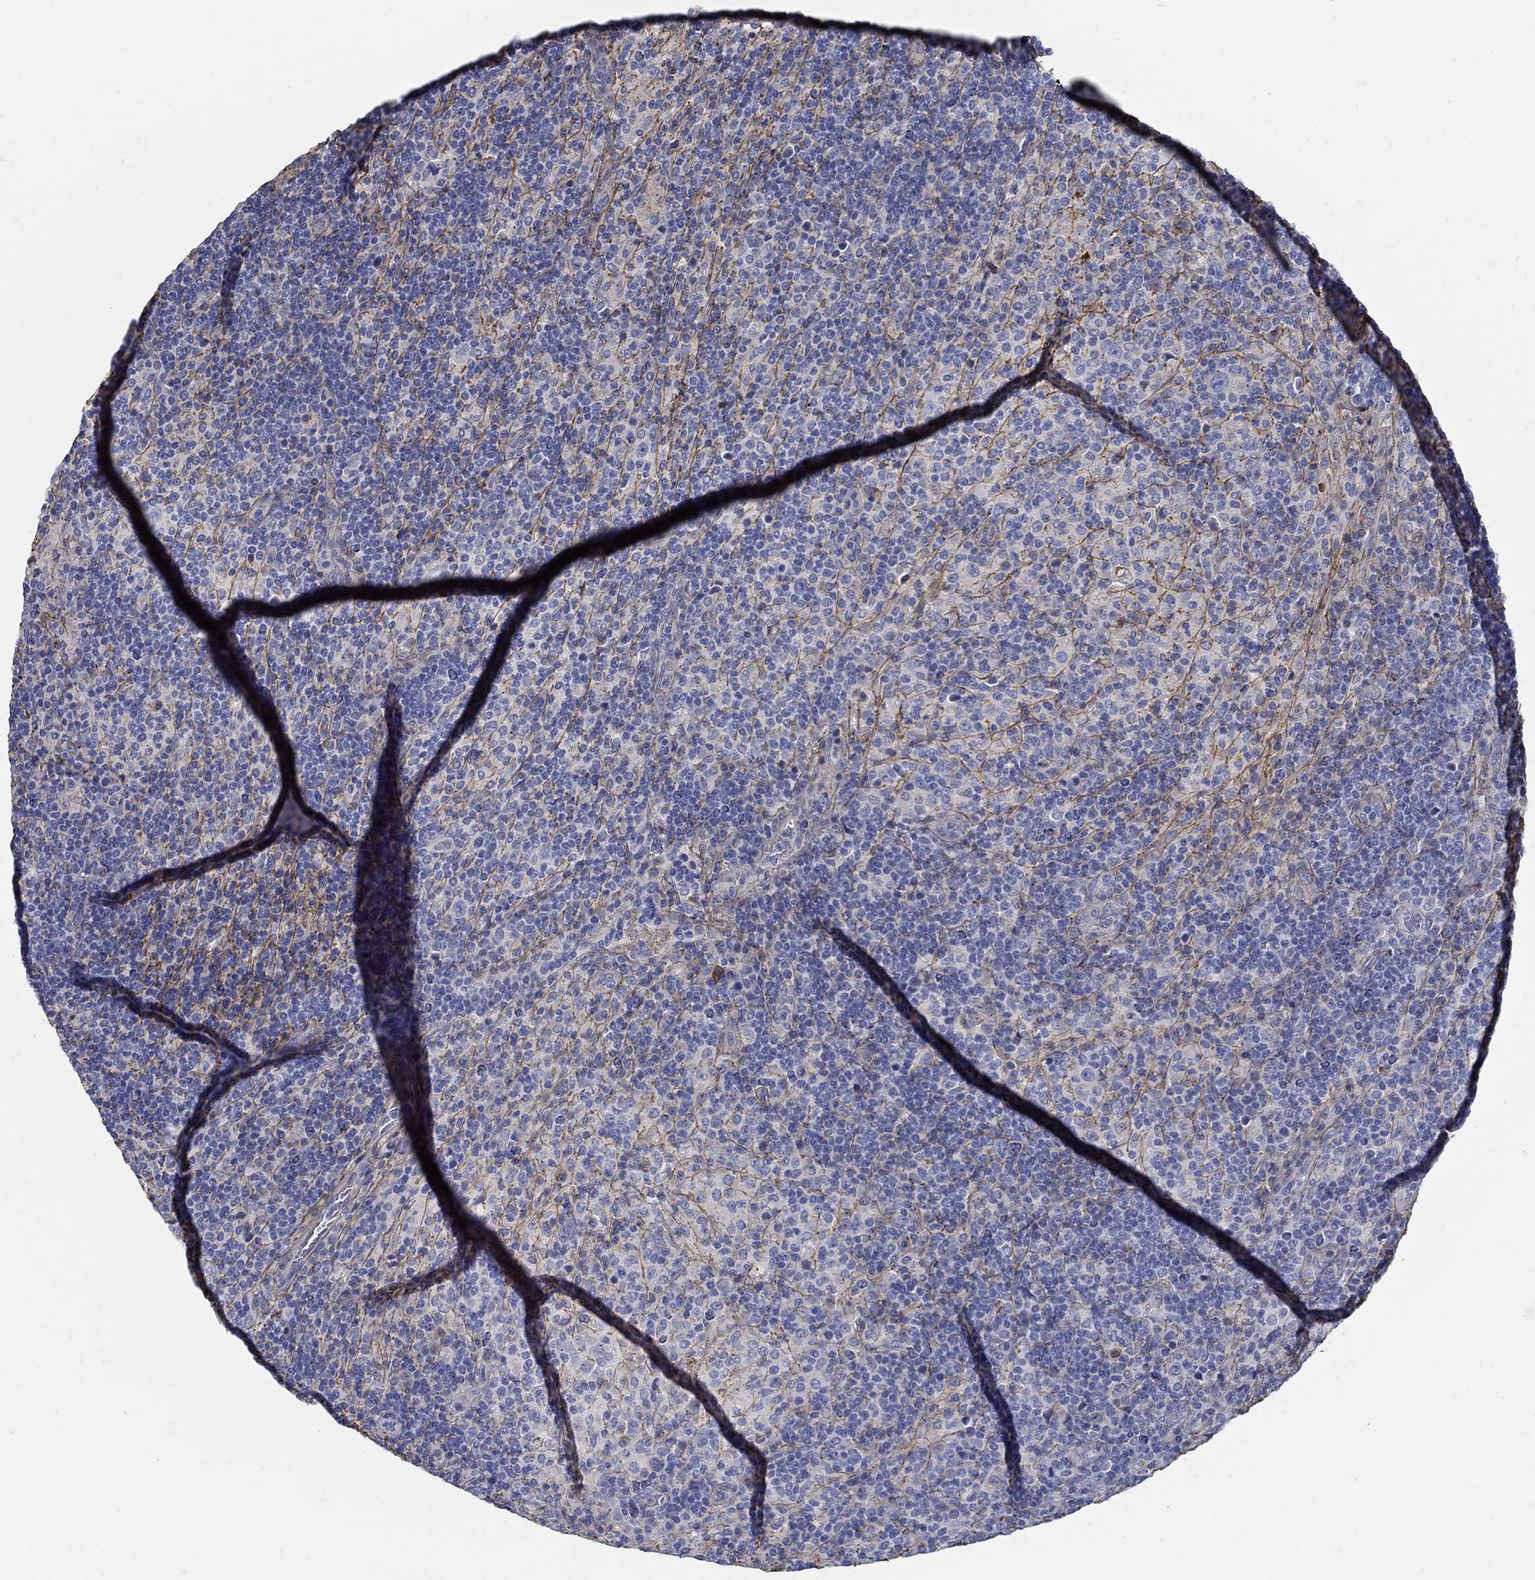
{"staining": {"intensity": "negative", "quantity": "none", "location": "none"}, "tissue": "lymphoma", "cell_type": "Tumor cells", "image_type": "cancer", "snomed": [{"axis": "morphology", "description": "Hodgkin's disease, NOS"}, {"axis": "topography", "description": "Lymph node"}], "caption": "IHC image of human Hodgkin's disease stained for a protein (brown), which demonstrates no staining in tumor cells.", "gene": "TGFBI", "patient": {"sex": "male", "age": 70}}